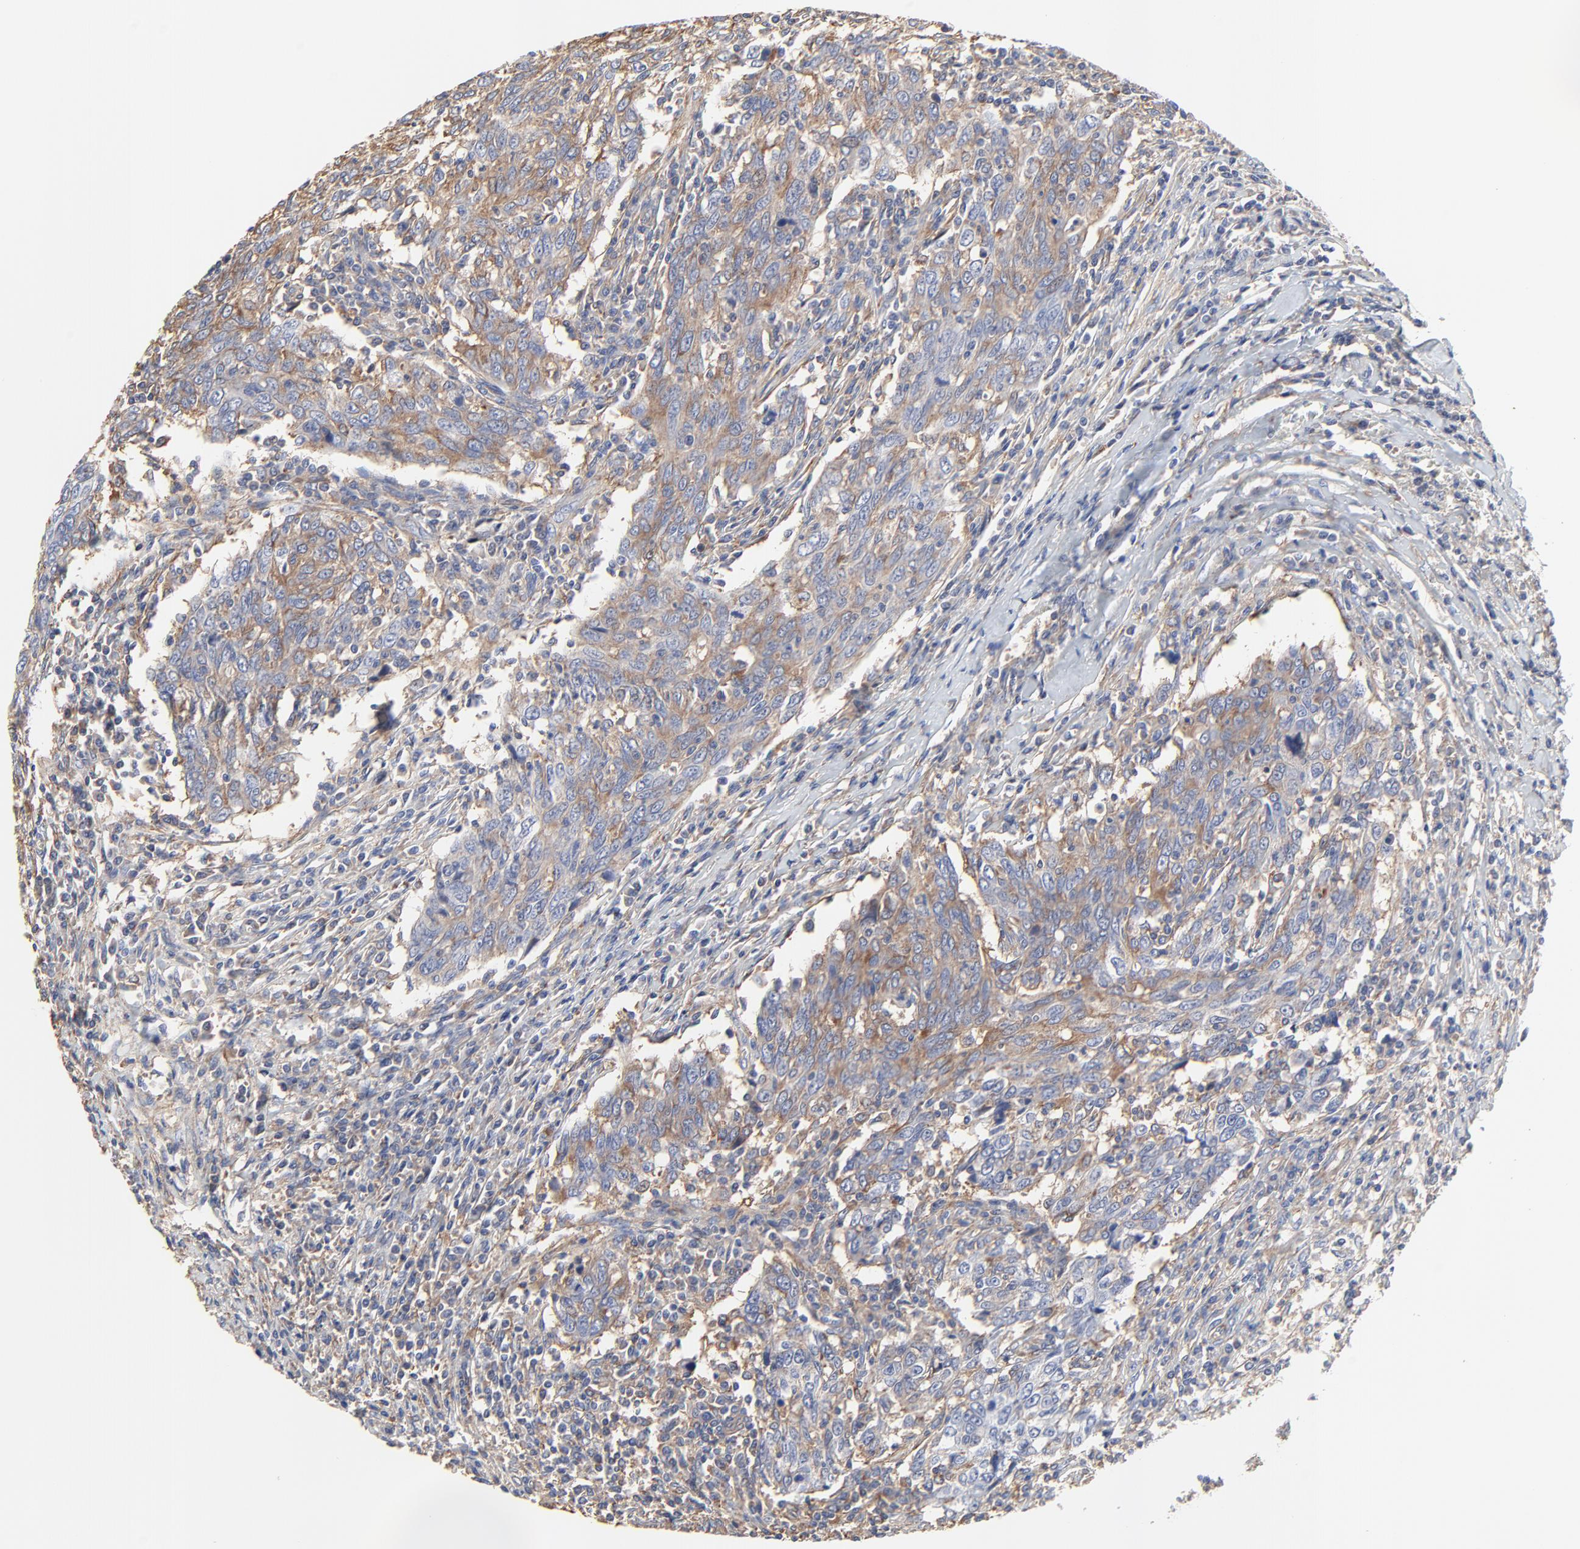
{"staining": {"intensity": "moderate", "quantity": ">75%", "location": "cytoplasmic/membranous"}, "tissue": "breast cancer", "cell_type": "Tumor cells", "image_type": "cancer", "snomed": [{"axis": "morphology", "description": "Duct carcinoma"}, {"axis": "topography", "description": "Breast"}], "caption": "Immunohistochemistry (IHC) (DAB) staining of human breast cancer reveals moderate cytoplasmic/membranous protein expression in about >75% of tumor cells. (brown staining indicates protein expression, while blue staining denotes nuclei).", "gene": "NXF3", "patient": {"sex": "female", "age": 50}}